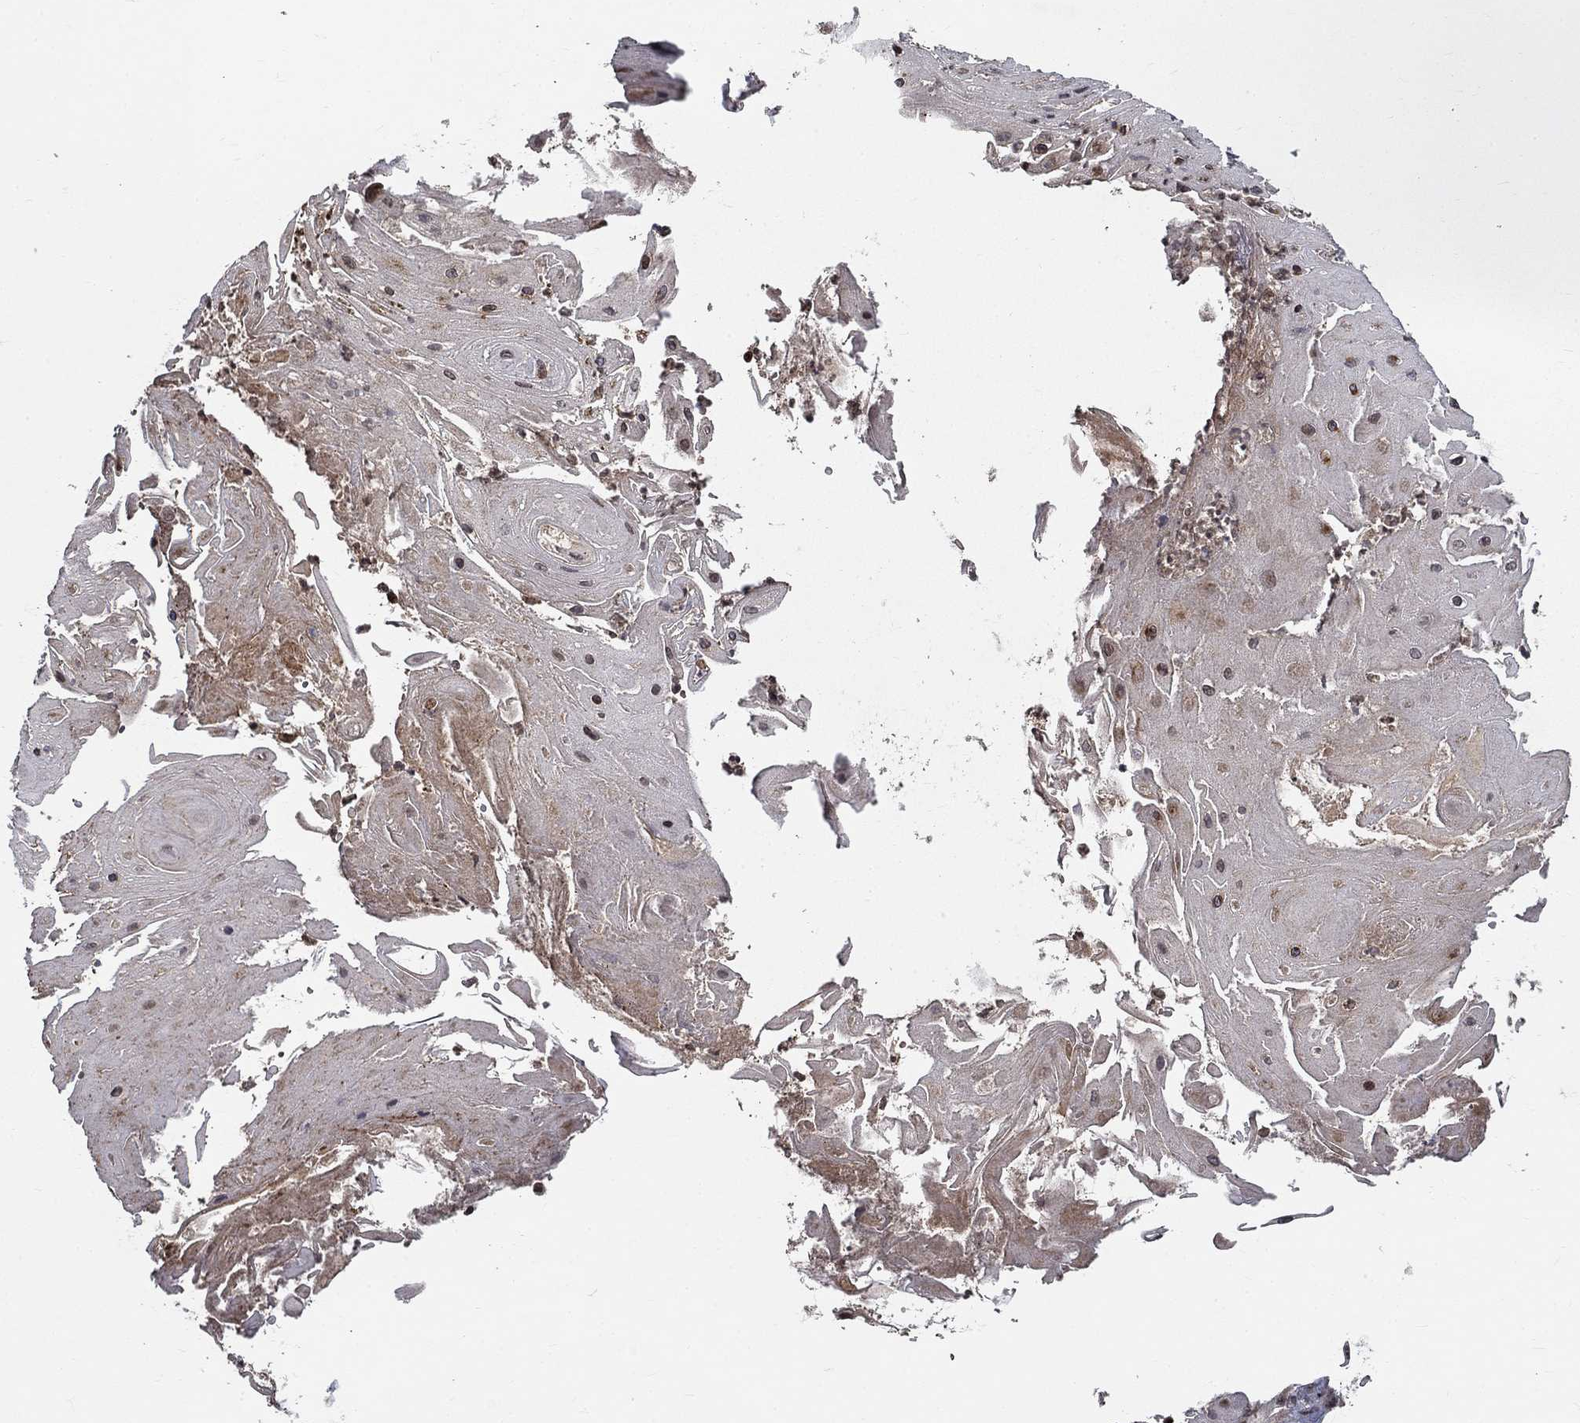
{"staining": {"intensity": "moderate", "quantity": "25%-75%", "location": "nuclear"}, "tissue": "skin cancer", "cell_type": "Tumor cells", "image_type": "cancer", "snomed": [{"axis": "morphology", "description": "Squamous cell carcinoma, NOS"}, {"axis": "topography", "description": "Skin"}], "caption": "Skin cancer was stained to show a protein in brown. There is medium levels of moderate nuclear positivity in about 25%-75% of tumor cells.", "gene": "CDCA7L", "patient": {"sex": "male", "age": 62}}